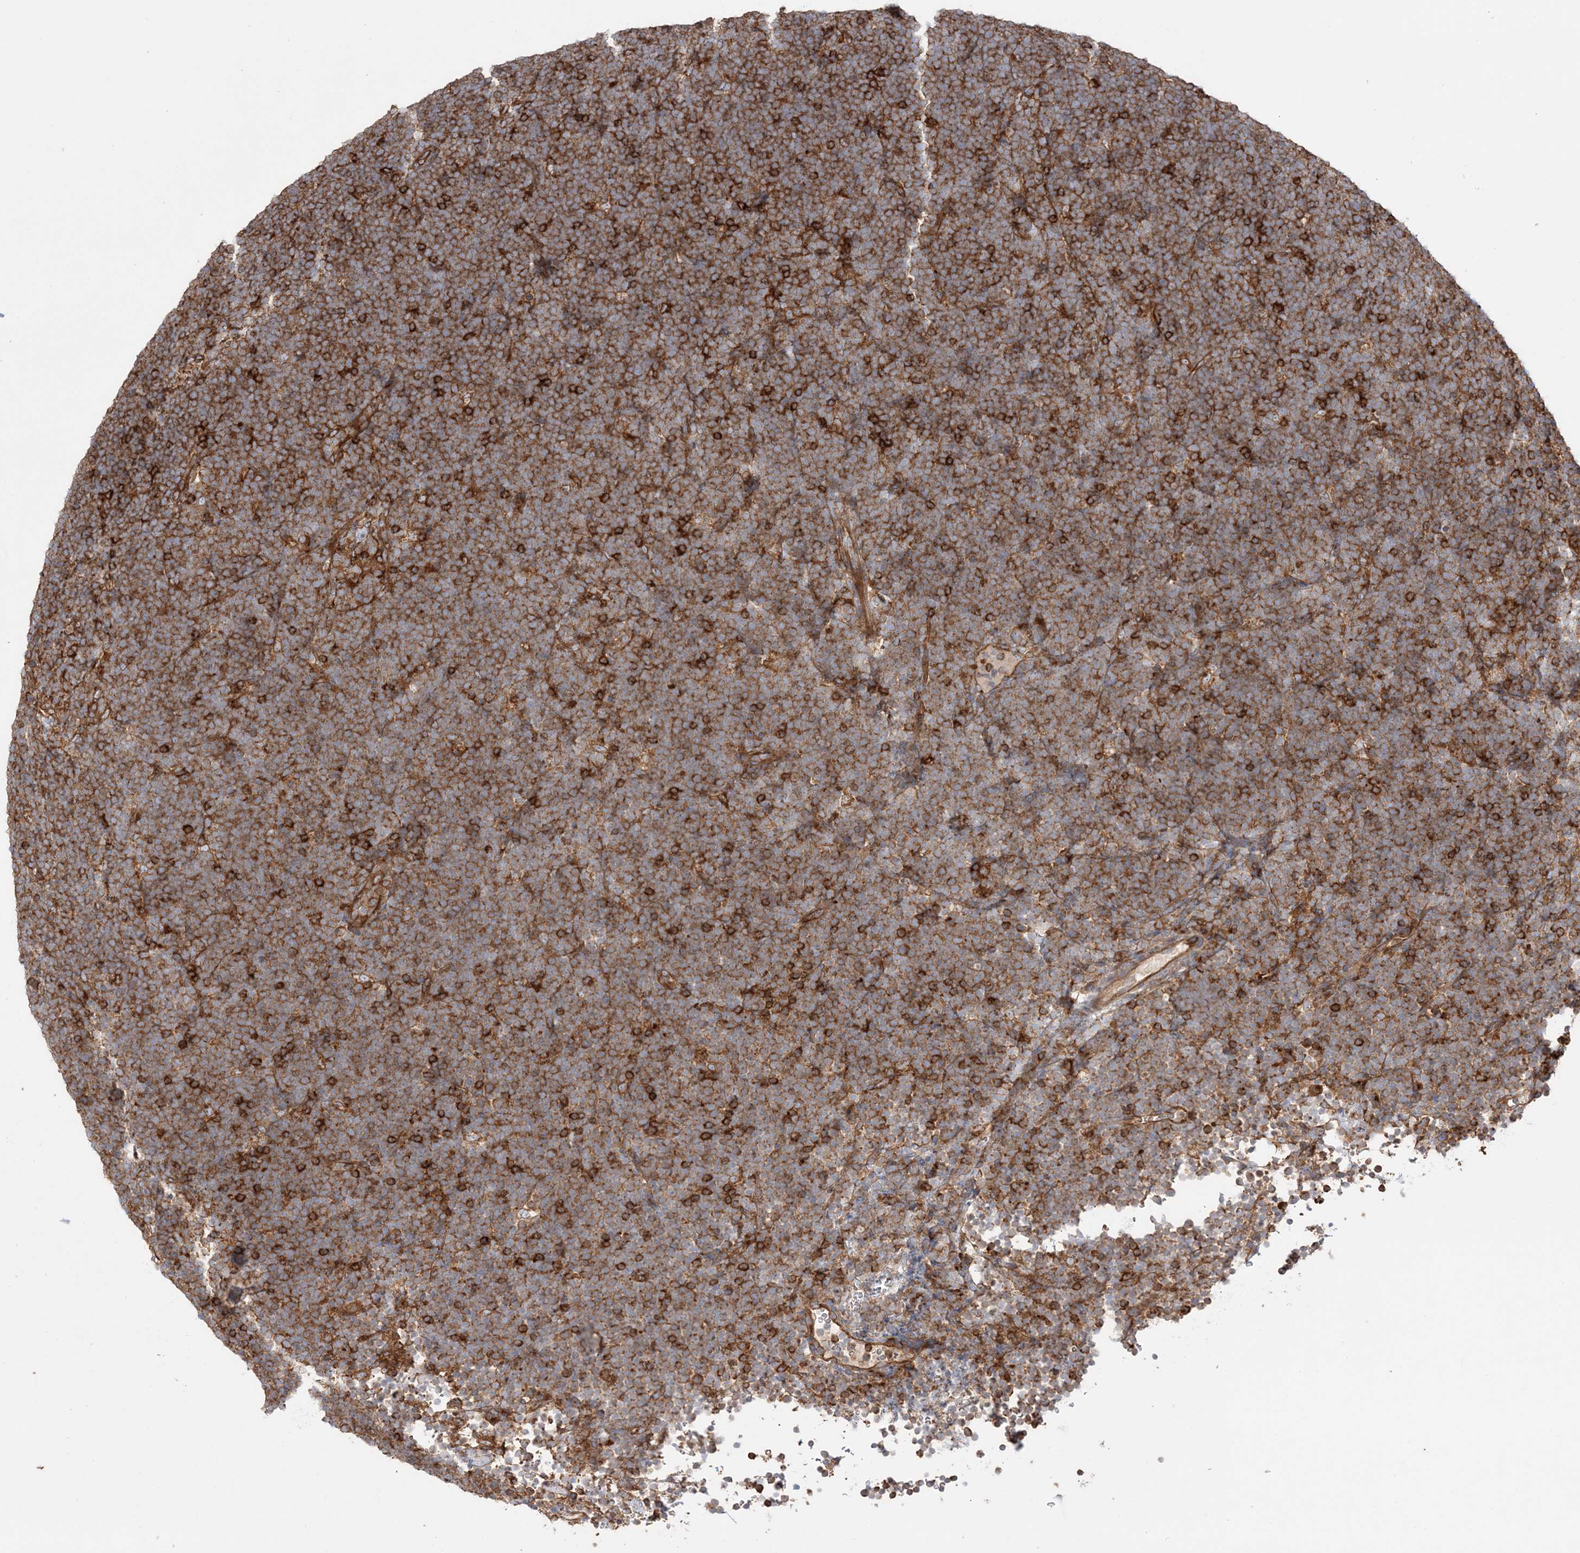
{"staining": {"intensity": "moderate", "quantity": ">75%", "location": "cytoplasmic/membranous"}, "tissue": "lymphoma", "cell_type": "Tumor cells", "image_type": "cancer", "snomed": [{"axis": "morphology", "description": "Malignant lymphoma, non-Hodgkin's type, High grade"}, {"axis": "topography", "description": "Lymph node"}], "caption": "Lymphoma stained for a protein (brown) reveals moderate cytoplasmic/membranous positive positivity in about >75% of tumor cells.", "gene": "TBC1D5", "patient": {"sex": "male", "age": 13}}